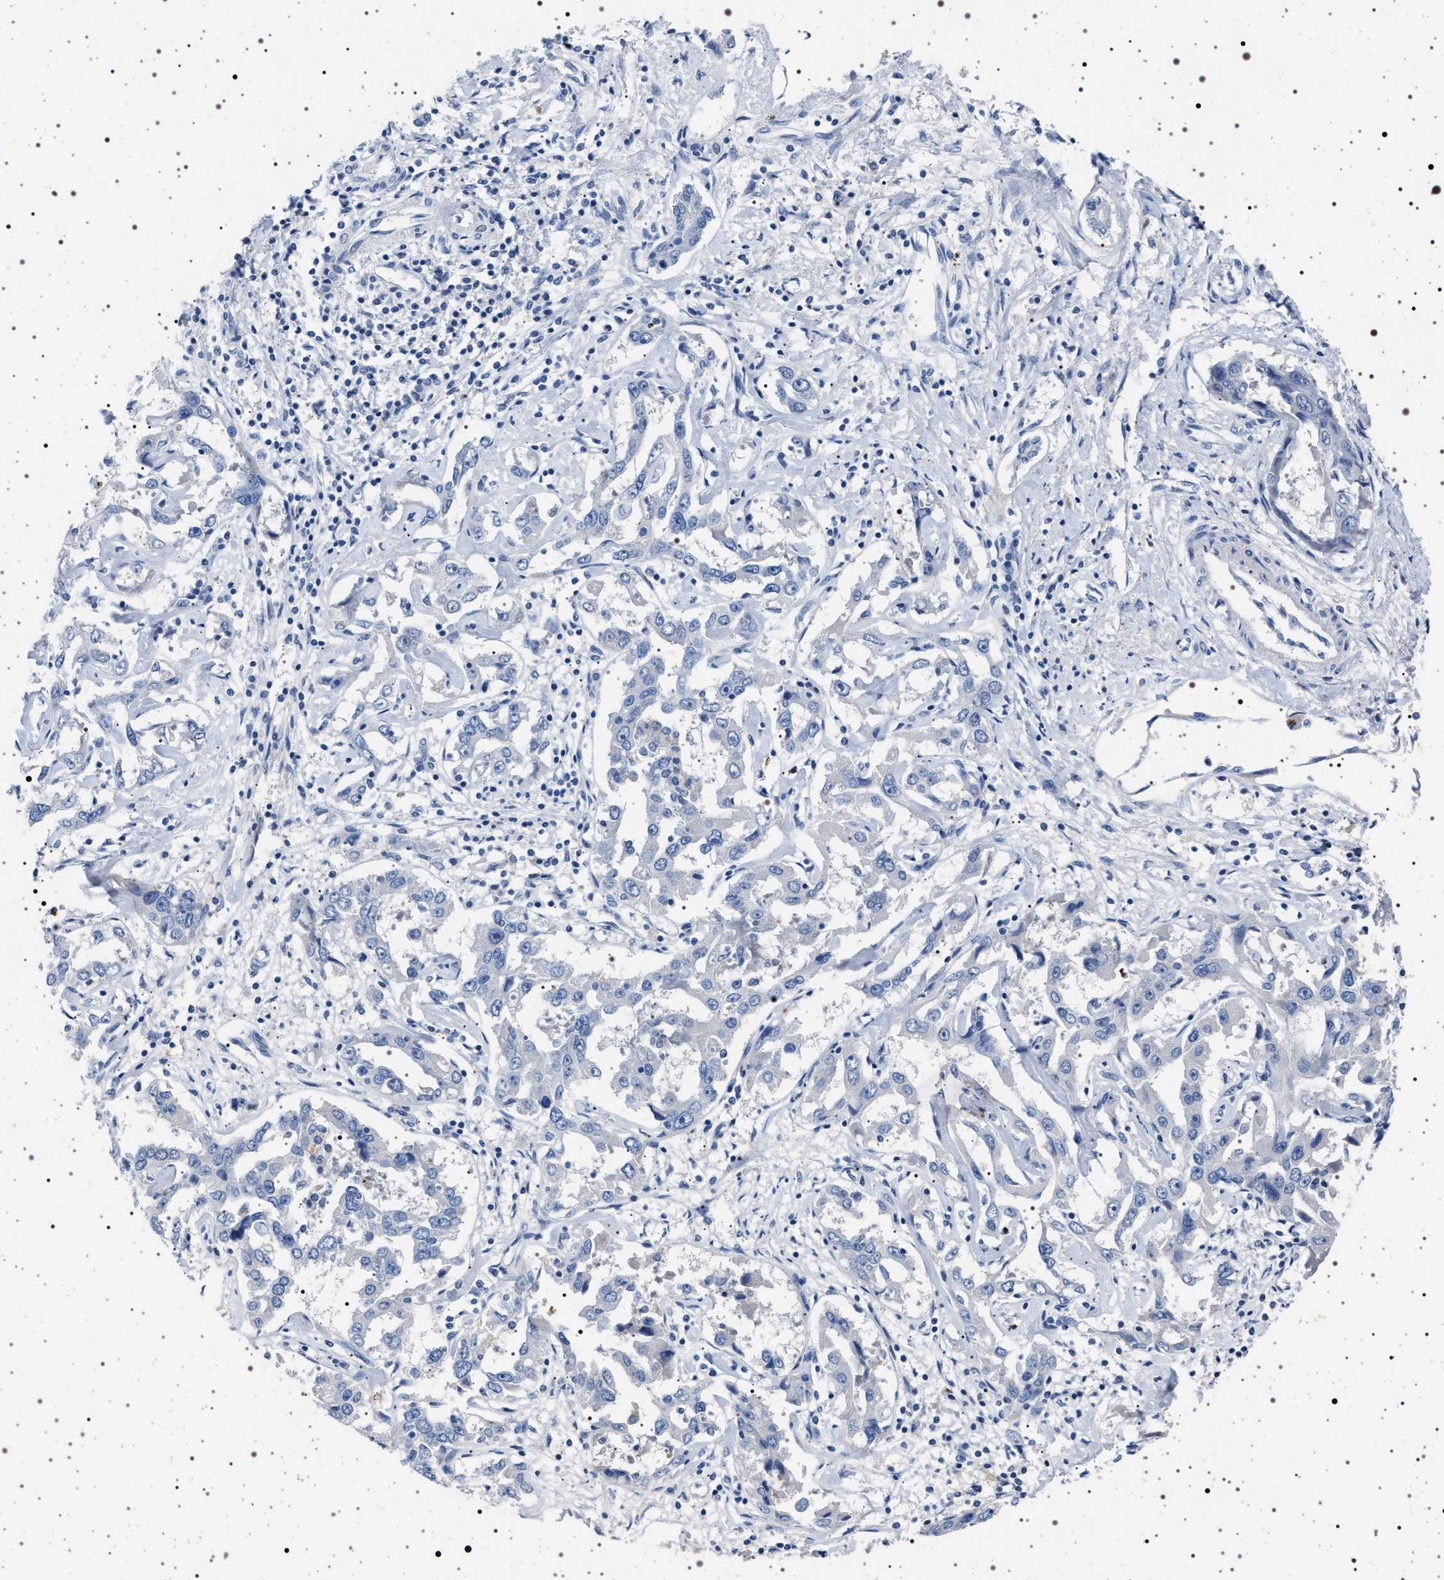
{"staining": {"intensity": "negative", "quantity": "none", "location": "none"}, "tissue": "liver cancer", "cell_type": "Tumor cells", "image_type": "cancer", "snomed": [{"axis": "morphology", "description": "Cholangiocarcinoma"}, {"axis": "topography", "description": "Liver"}], "caption": "Cholangiocarcinoma (liver) stained for a protein using immunohistochemistry (IHC) demonstrates no expression tumor cells.", "gene": "NAT9", "patient": {"sex": "male", "age": 59}}